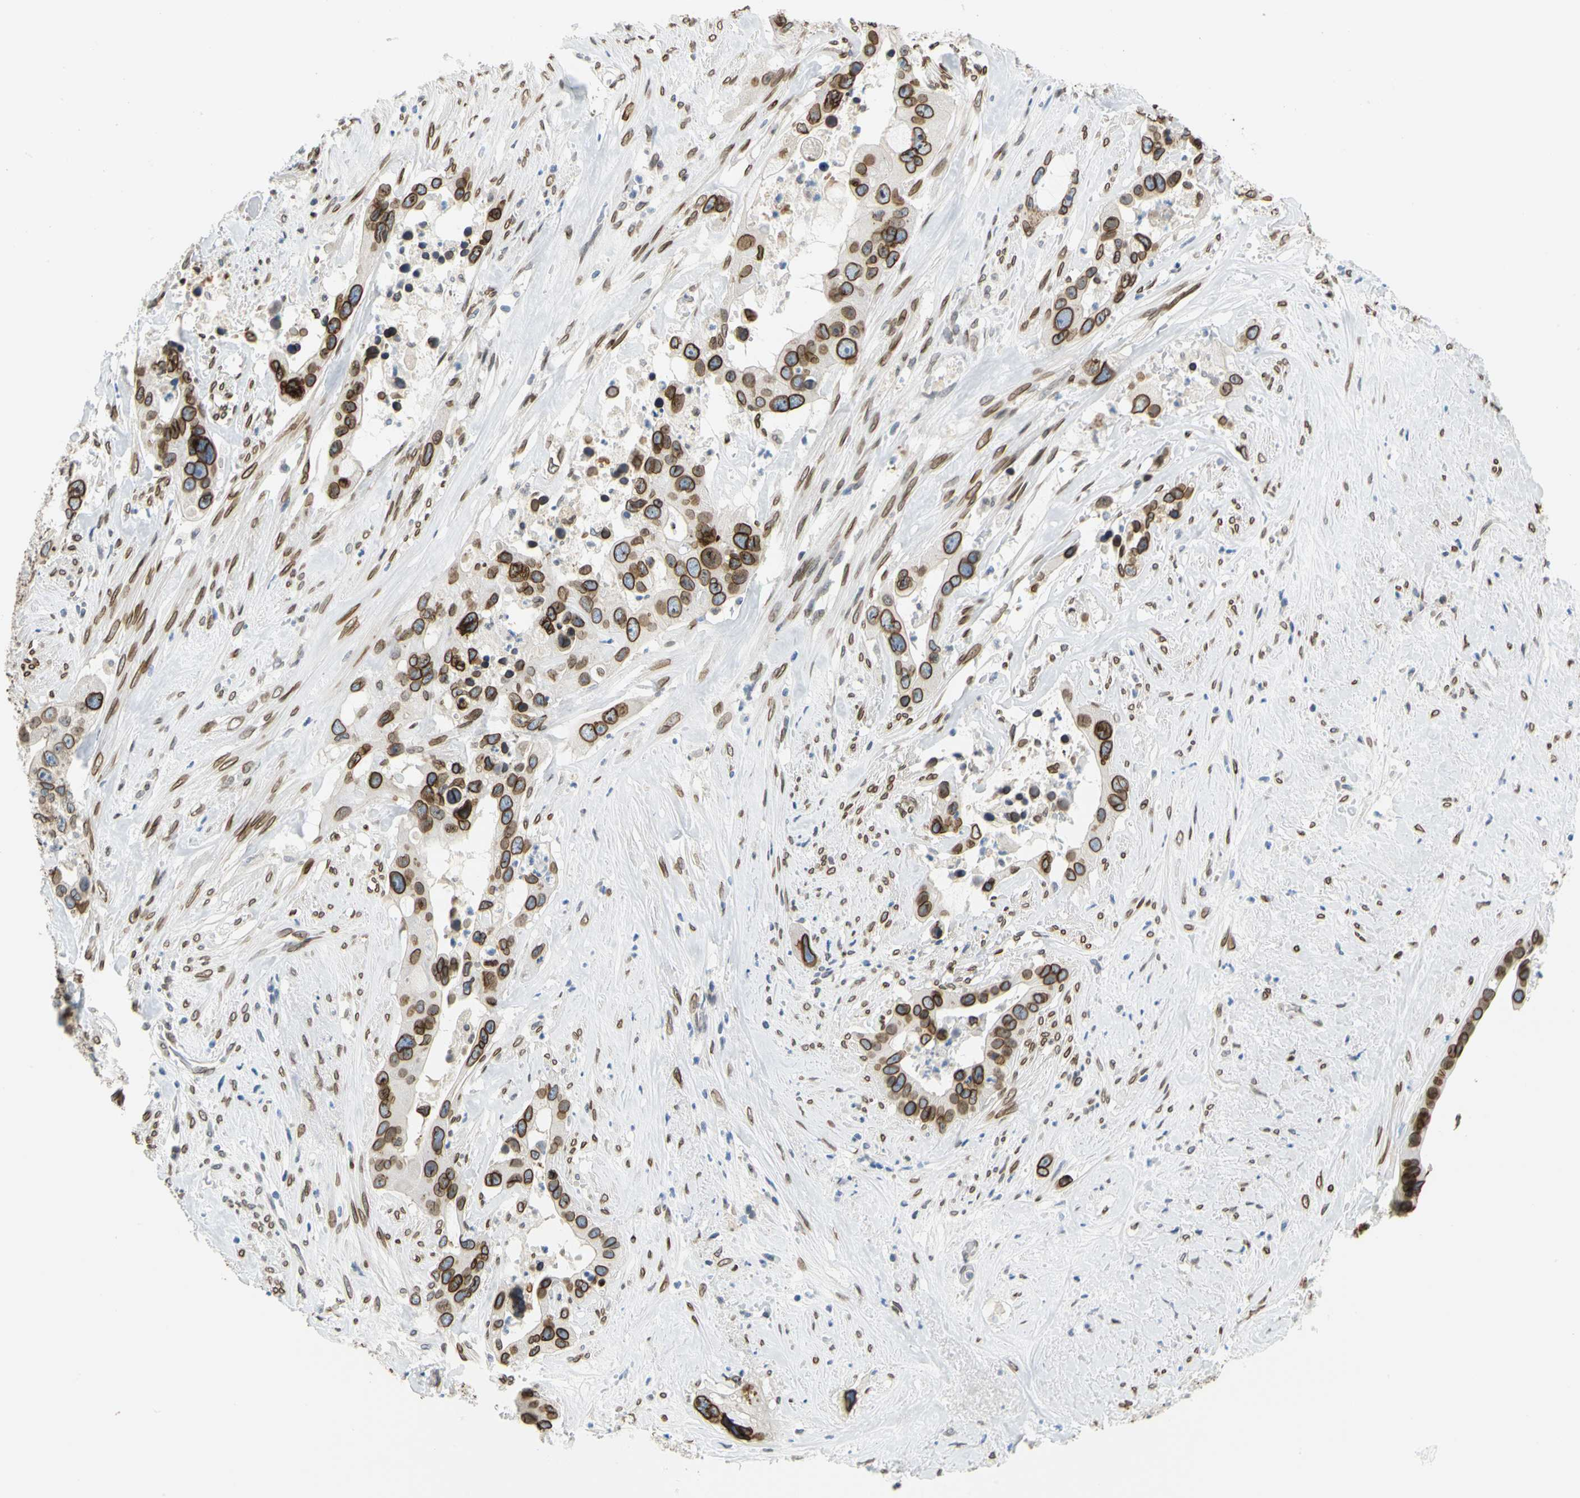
{"staining": {"intensity": "moderate", "quantity": ">75%", "location": "cytoplasmic/membranous,nuclear"}, "tissue": "liver cancer", "cell_type": "Tumor cells", "image_type": "cancer", "snomed": [{"axis": "morphology", "description": "Cholangiocarcinoma"}, {"axis": "topography", "description": "Liver"}], "caption": "Liver cancer (cholangiocarcinoma) tissue displays moderate cytoplasmic/membranous and nuclear positivity in about >75% of tumor cells", "gene": "SUN1", "patient": {"sex": "female", "age": 65}}